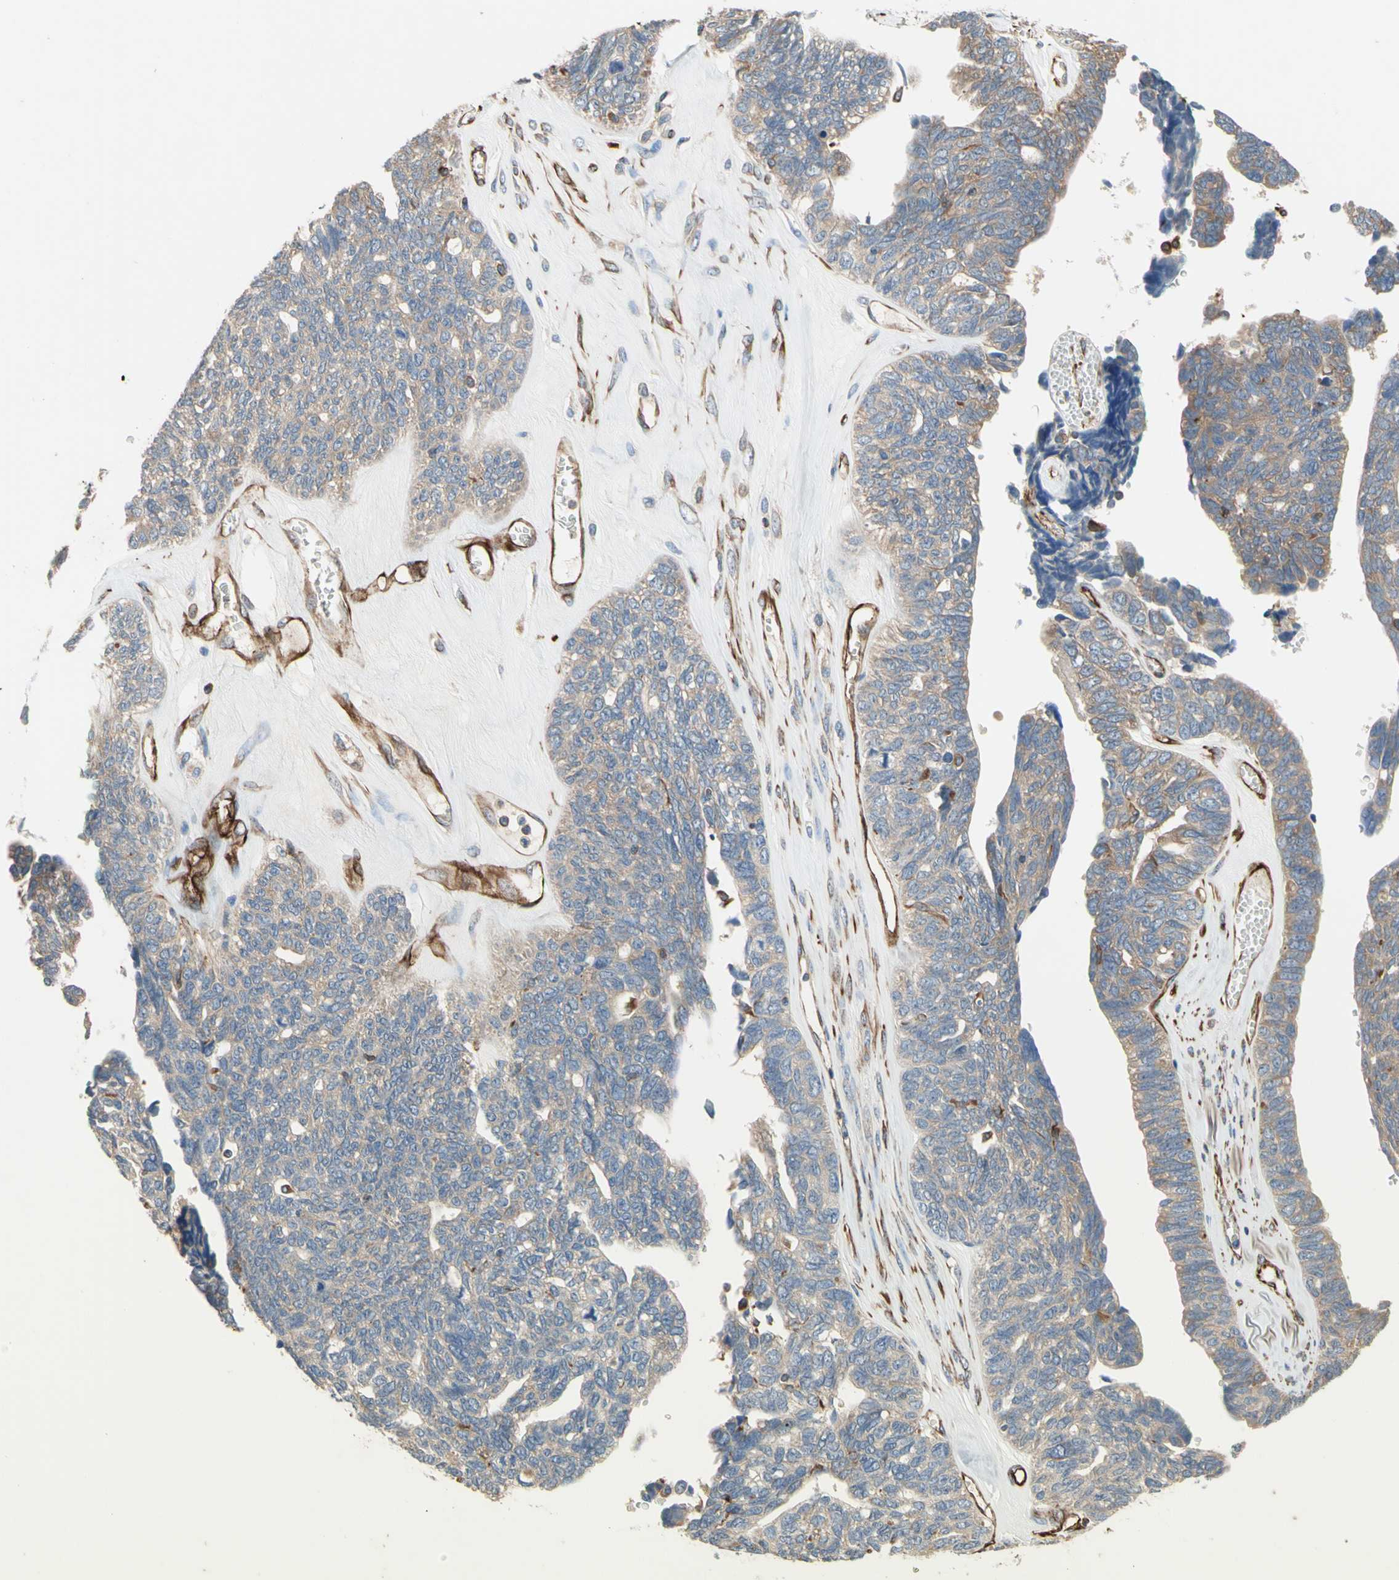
{"staining": {"intensity": "weak", "quantity": "25%-75%", "location": "cytoplasmic/membranous"}, "tissue": "ovarian cancer", "cell_type": "Tumor cells", "image_type": "cancer", "snomed": [{"axis": "morphology", "description": "Cystadenocarcinoma, serous, NOS"}, {"axis": "topography", "description": "Ovary"}], "caption": "Ovarian cancer (serous cystadenocarcinoma) stained with a protein marker exhibits weak staining in tumor cells.", "gene": "TRAF2", "patient": {"sex": "female", "age": 79}}